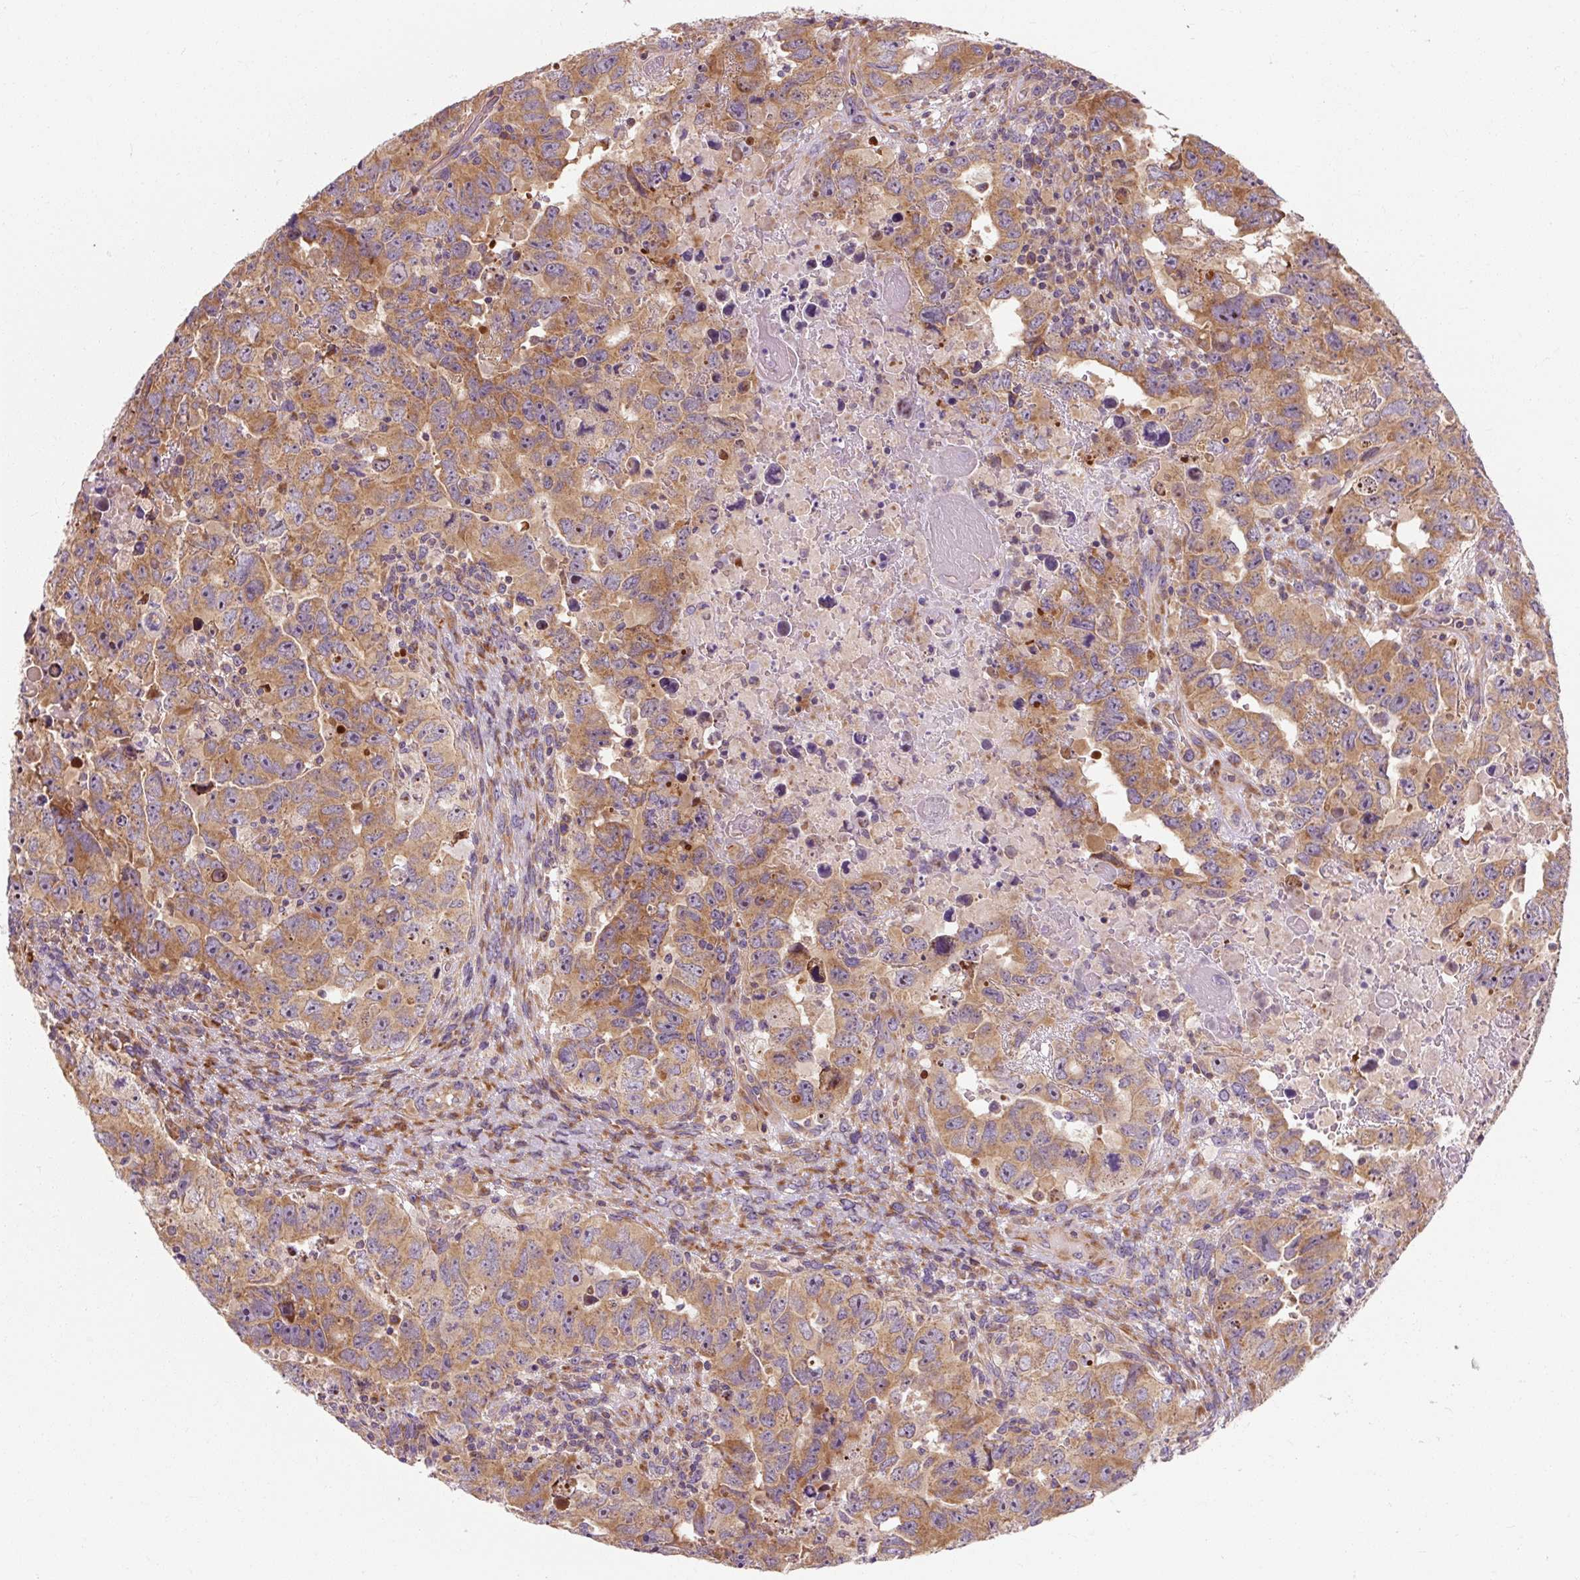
{"staining": {"intensity": "moderate", "quantity": ">75%", "location": "cytoplasmic/membranous"}, "tissue": "testis cancer", "cell_type": "Tumor cells", "image_type": "cancer", "snomed": [{"axis": "morphology", "description": "Carcinoma, Embryonal, NOS"}, {"axis": "topography", "description": "Testis"}], "caption": "There is medium levels of moderate cytoplasmic/membranous staining in tumor cells of testis embryonal carcinoma, as demonstrated by immunohistochemical staining (brown color).", "gene": "PRSS48", "patient": {"sex": "male", "age": 24}}